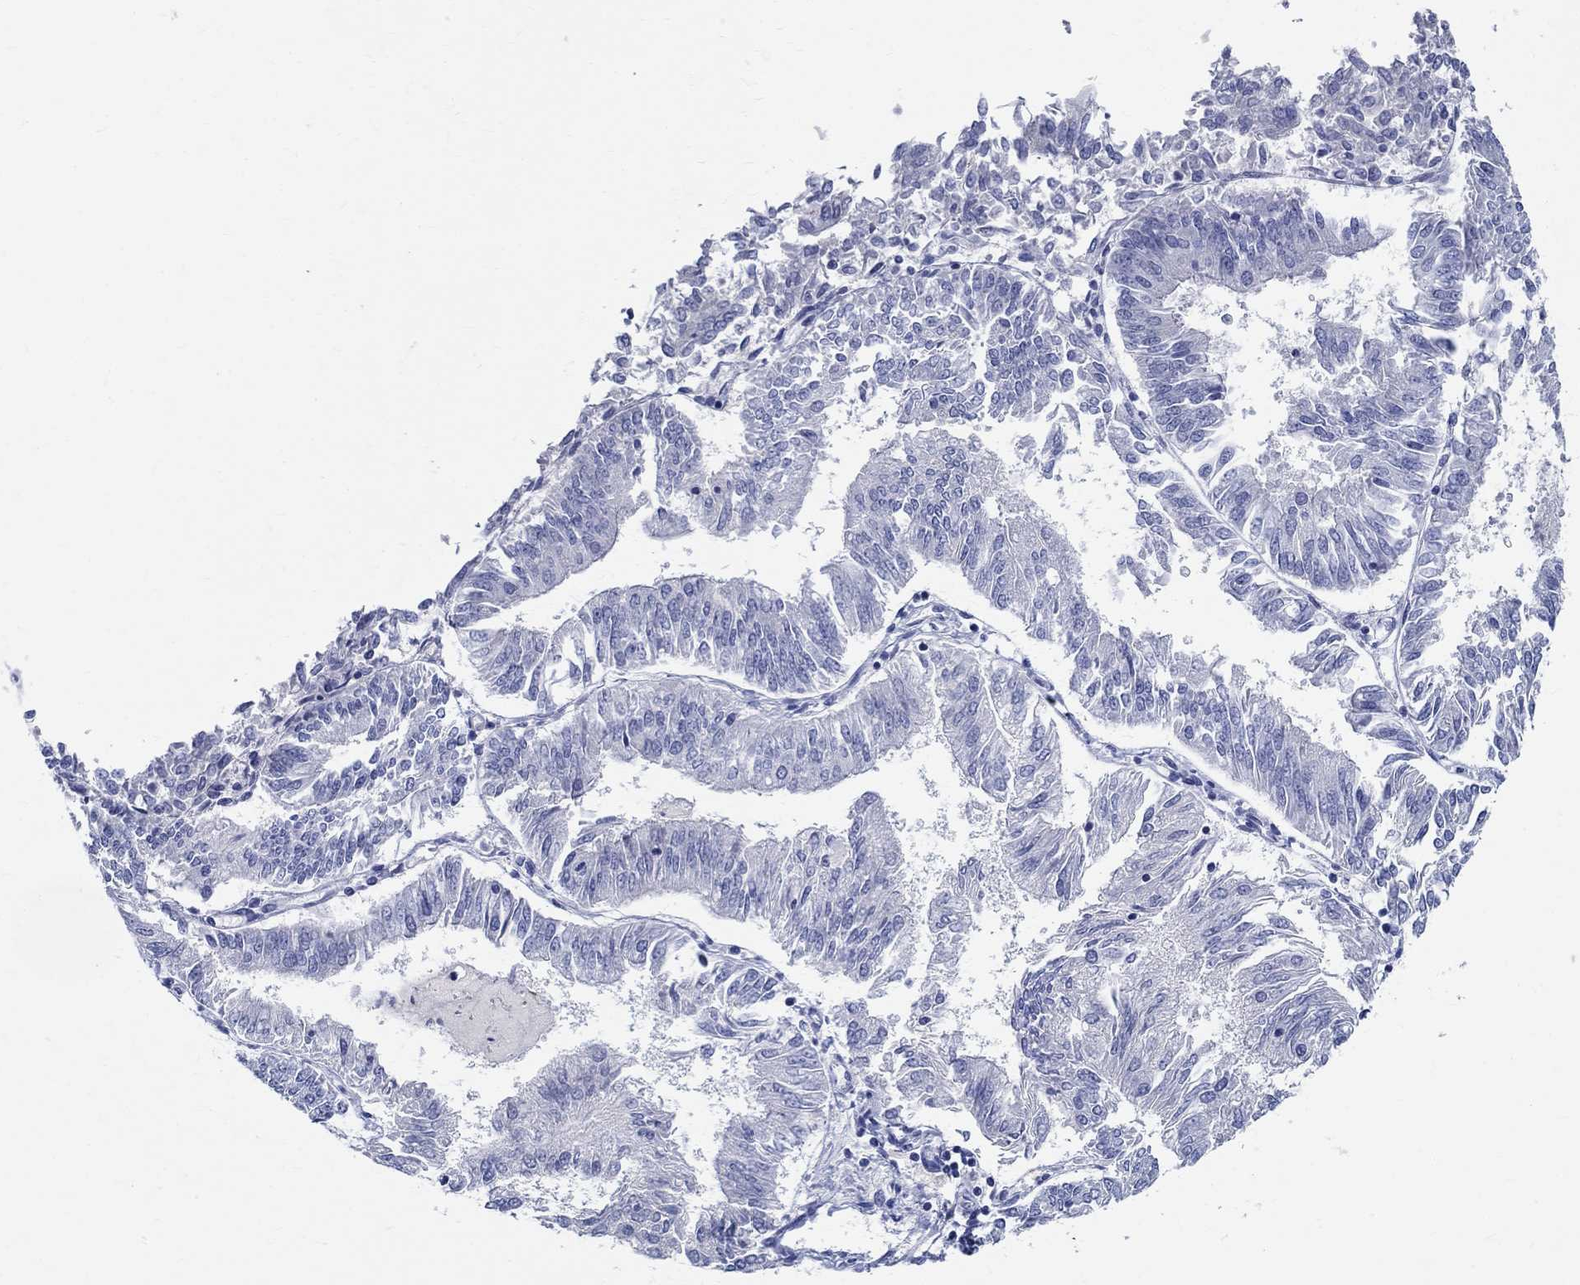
{"staining": {"intensity": "negative", "quantity": "none", "location": "none"}, "tissue": "endometrial cancer", "cell_type": "Tumor cells", "image_type": "cancer", "snomed": [{"axis": "morphology", "description": "Adenocarcinoma, NOS"}, {"axis": "topography", "description": "Endometrium"}], "caption": "This is a micrograph of IHC staining of endometrial adenocarcinoma, which shows no expression in tumor cells.", "gene": "CETN1", "patient": {"sex": "female", "age": 58}}